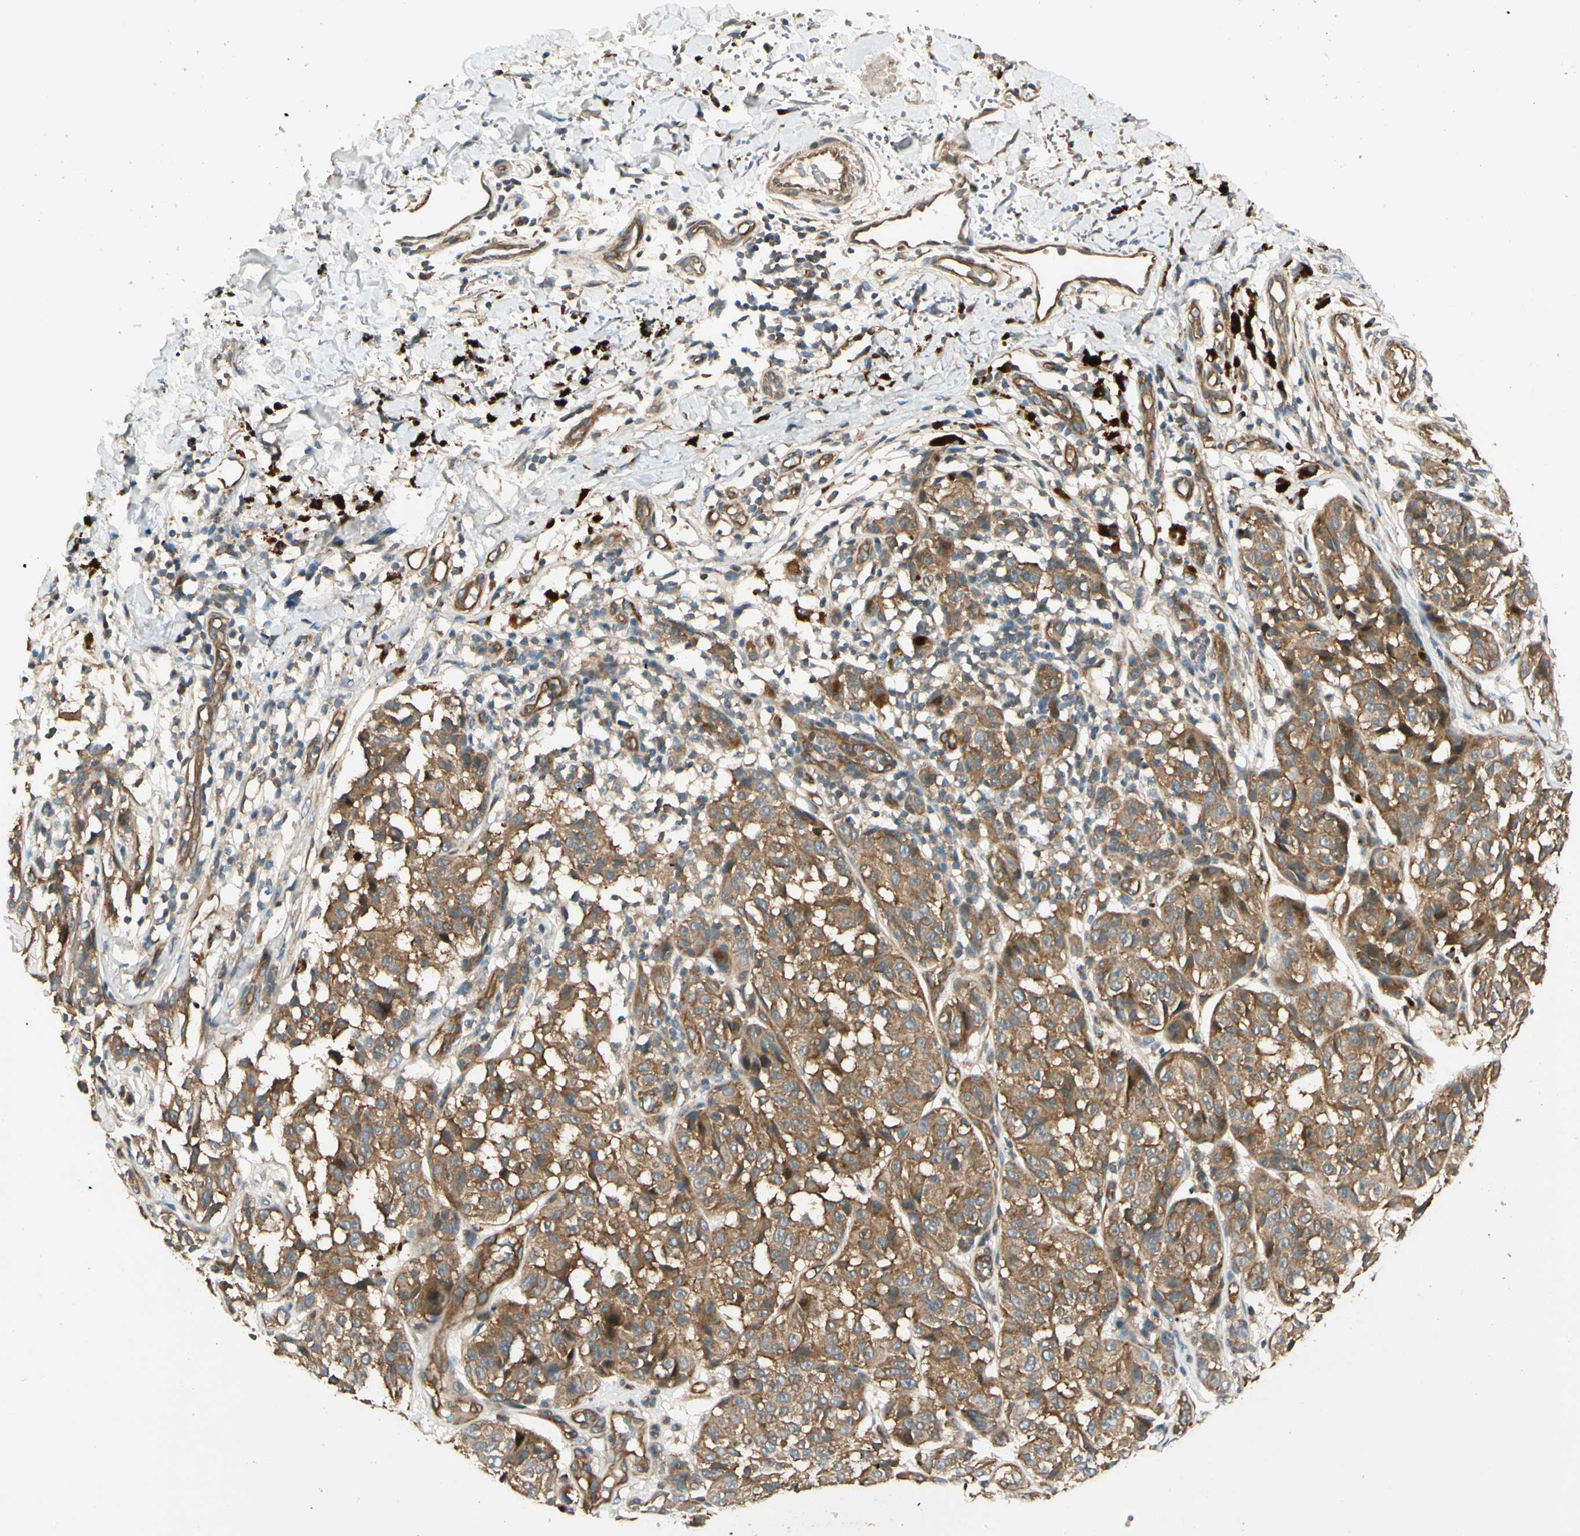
{"staining": {"intensity": "moderate", "quantity": ">75%", "location": "cytoplasmic/membranous"}, "tissue": "melanoma", "cell_type": "Tumor cells", "image_type": "cancer", "snomed": [{"axis": "morphology", "description": "Malignant melanoma, NOS"}, {"axis": "topography", "description": "Skin"}], "caption": "Approximately >75% of tumor cells in melanoma demonstrate moderate cytoplasmic/membranous protein expression as visualized by brown immunohistochemical staining.", "gene": "ROCK2", "patient": {"sex": "female", "age": 46}}